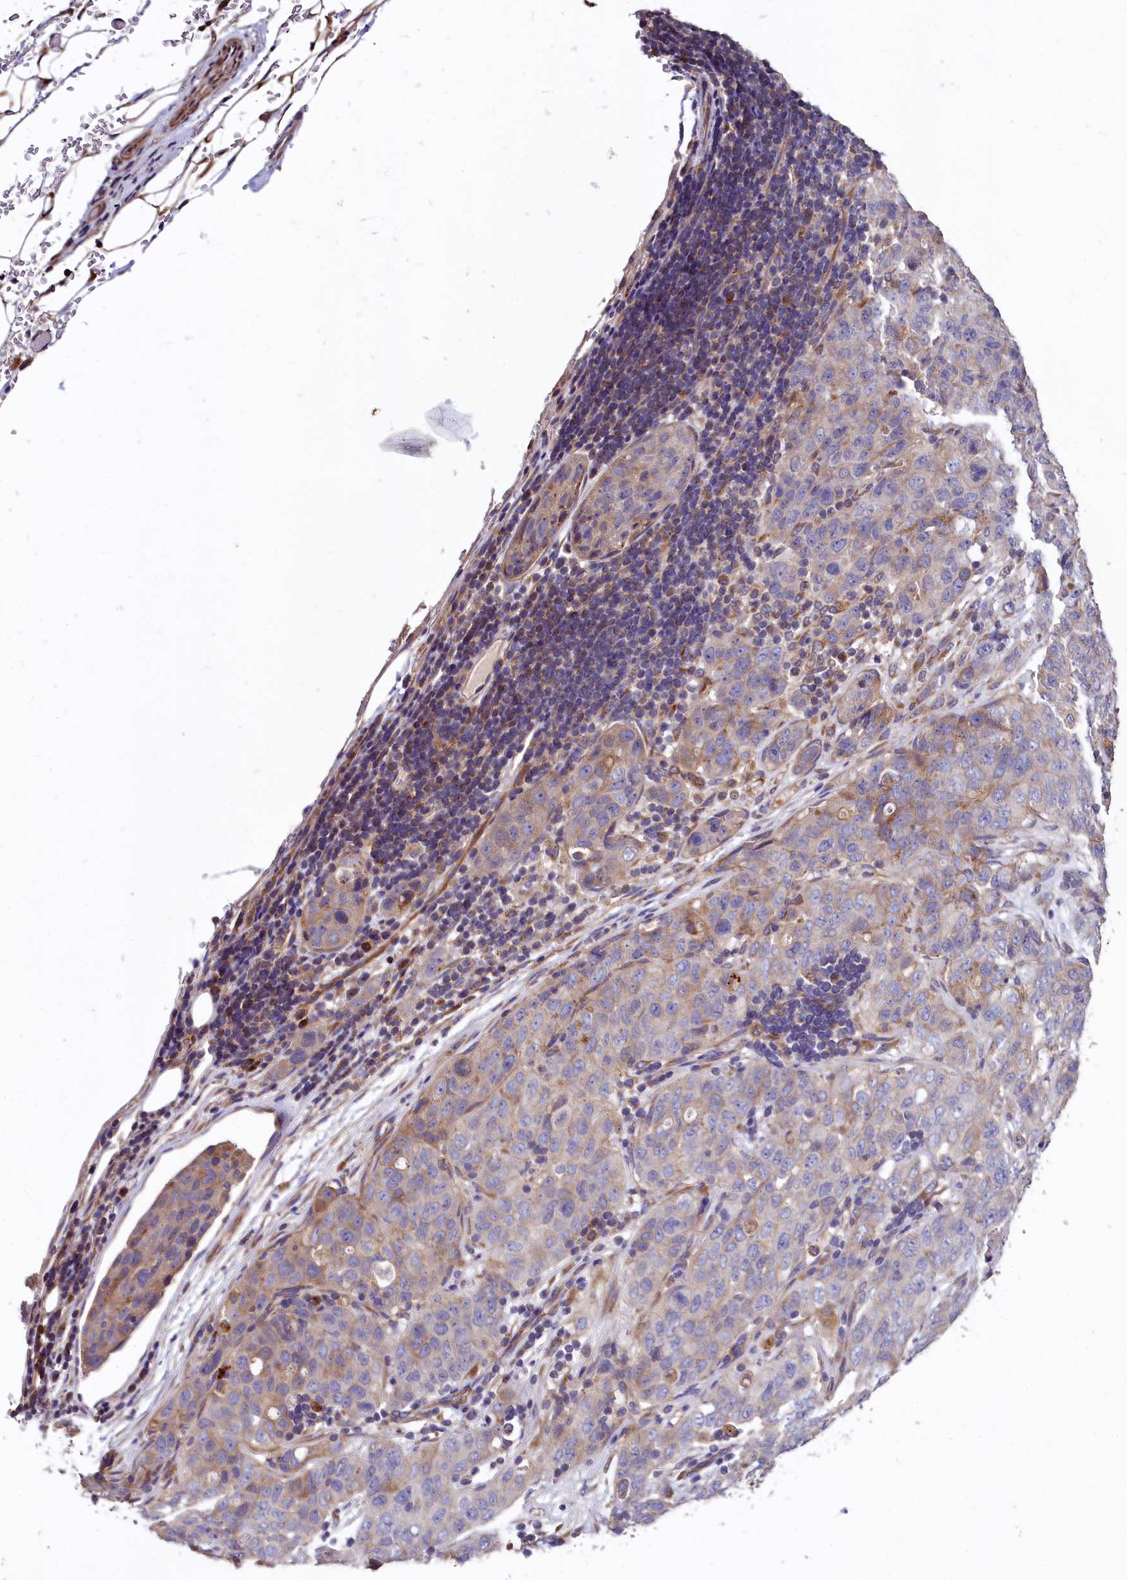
{"staining": {"intensity": "weak", "quantity": "<25%", "location": "cytoplasmic/membranous"}, "tissue": "stomach cancer", "cell_type": "Tumor cells", "image_type": "cancer", "snomed": [{"axis": "morphology", "description": "Normal tissue, NOS"}, {"axis": "morphology", "description": "Adenocarcinoma, NOS"}, {"axis": "topography", "description": "Lymph node"}, {"axis": "topography", "description": "Stomach"}], "caption": "DAB immunohistochemical staining of human adenocarcinoma (stomach) demonstrates no significant staining in tumor cells.", "gene": "SPRYD3", "patient": {"sex": "male", "age": 48}}